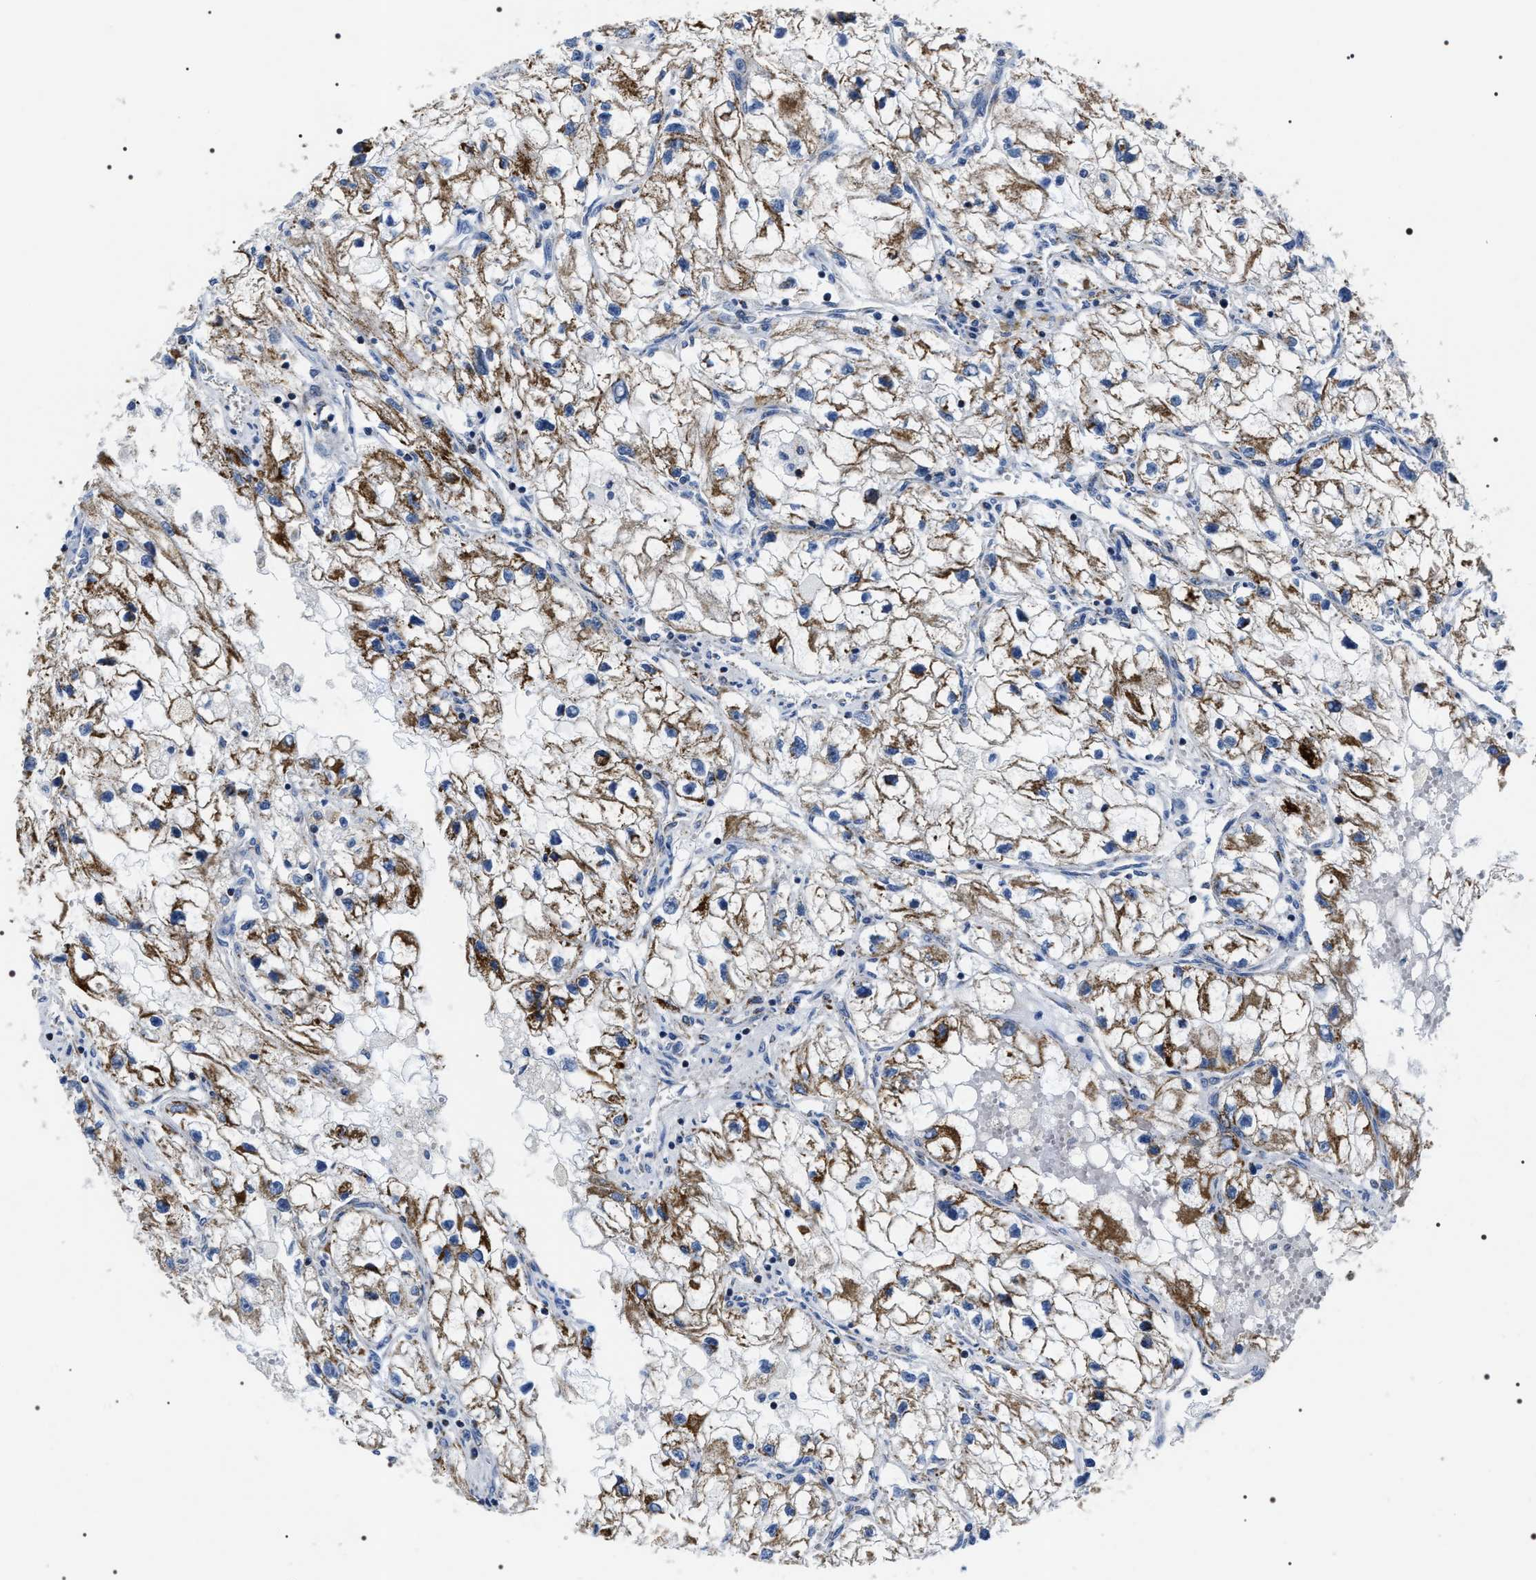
{"staining": {"intensity": "moderate", "quantity": ">75%", "location": "cytoplasmic/membranous"}, "tissue": "renal cancer", "cell_type": "Tumor cells", "image_type": "cancer", "snomed": [{"axis": "morphology", "description": "Adenocarcinoma, NOS"}, {"axis": "topography", "description": "Kidney"}], "caption": "Tumor cells demonstrate medium levels of moderate cytoplasmic/membranous expression in approximately >75% of cells in human renal cancer. The staining is performed using DAB brown chromogen to label protein expression. The nuclei are counter-stained blue using hematoxylin.", "gene": "NTMT1", "patient": {"sex": "female", "age": 70}}